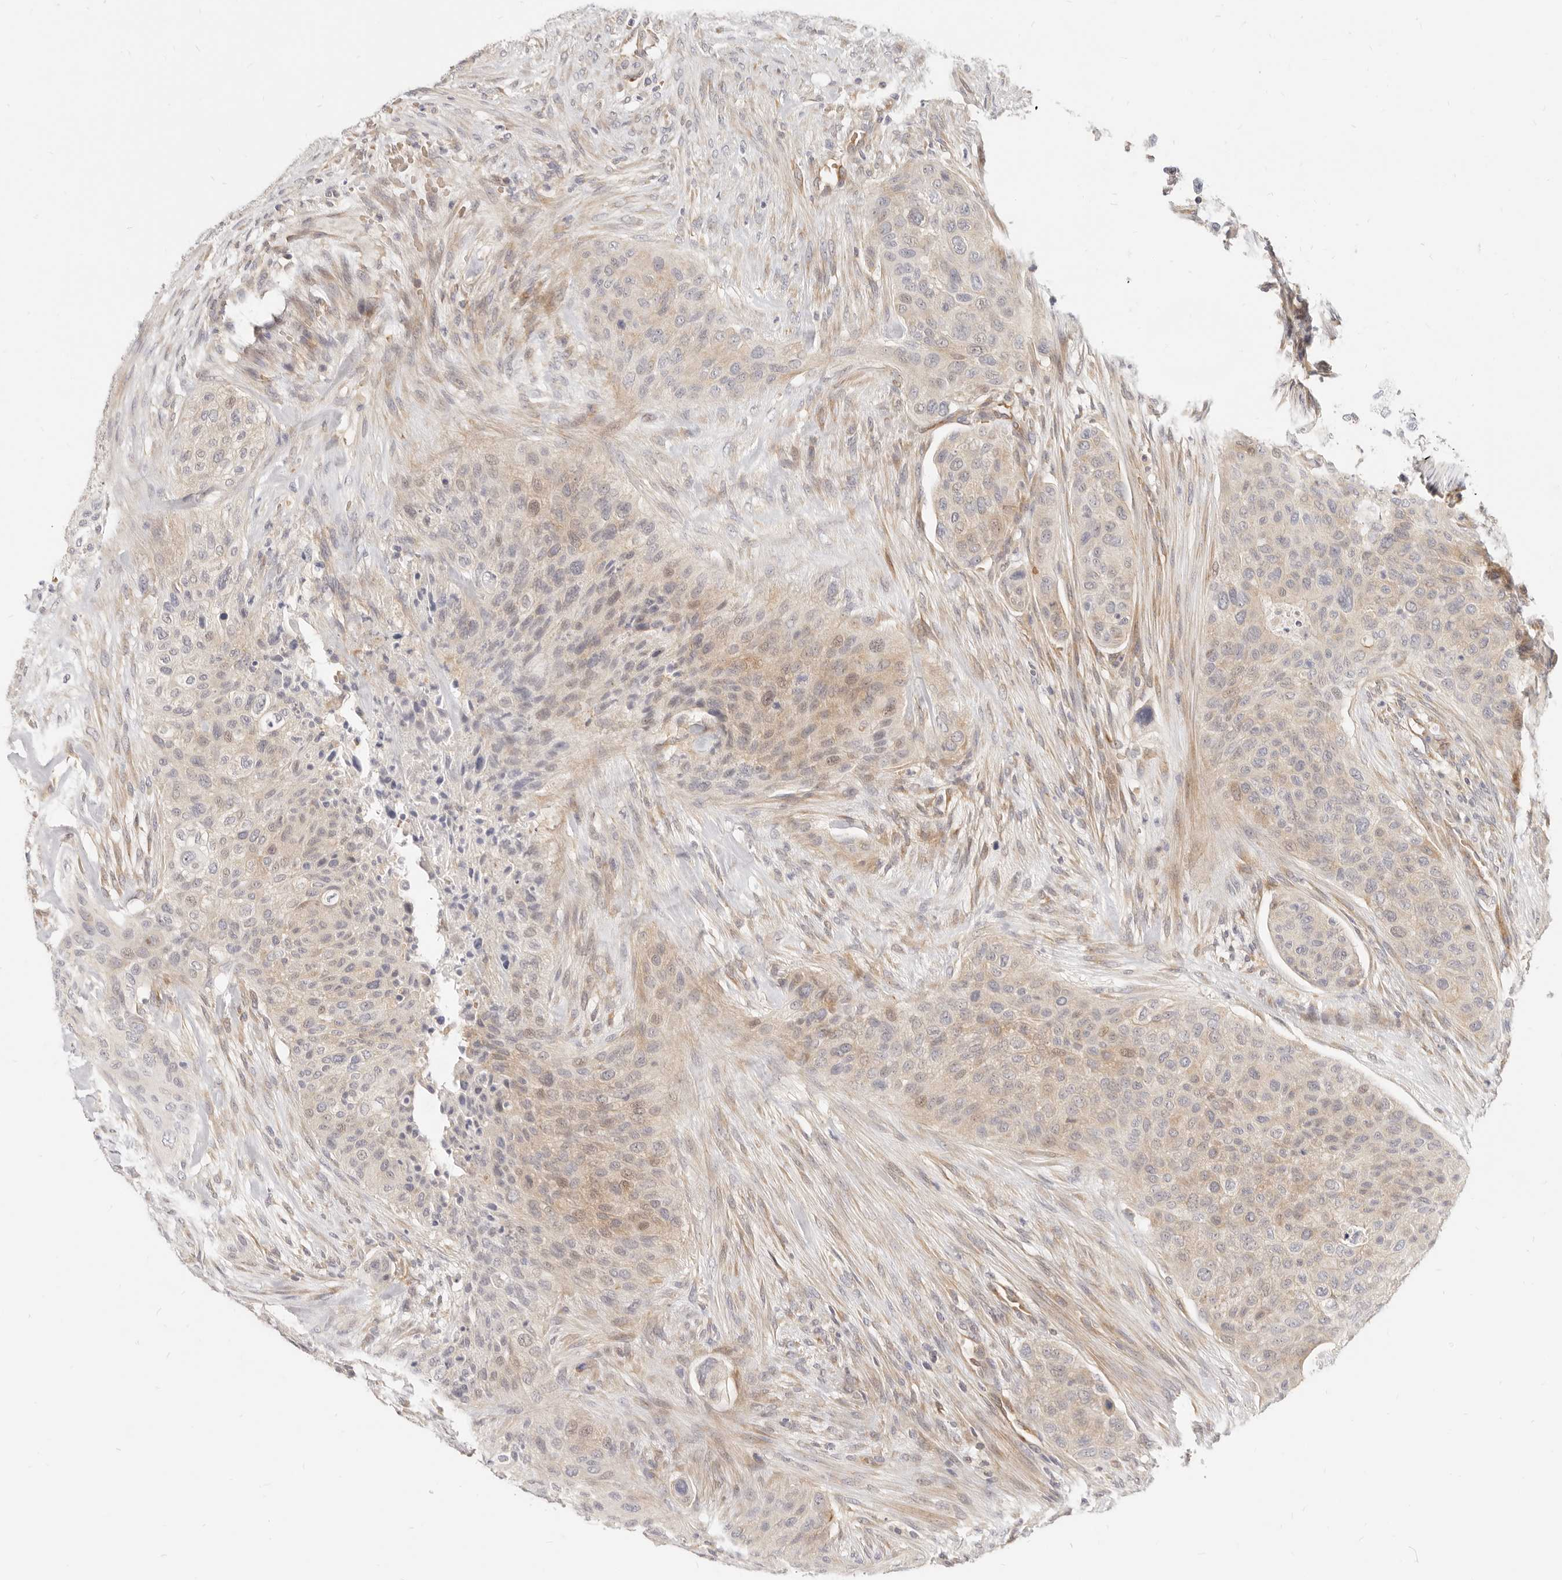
{"staining": {"intensity": "weak", "quantity": "25%-75%", "location": "cytoplasmic/membranous"}, "tissue": "urothelial cancer", "cell_type": "Tumor cells", "image_type": "cancer", "snomed": [{"axis": "morphology", "description": "Urothelial carcinoma, High grade"}, {"axis": "topography", "description": "Urinary bladder"}], "caption": "Immunohistochemistry (DAB) staining of high-grade urothelial carcinoma demonstrates weak cytoplasmic/membranous protein positivity in approximately 25%-75% of tumor cells.", "gene": "LTB4R2", "patient": {"sex": "male", "age": 35}}